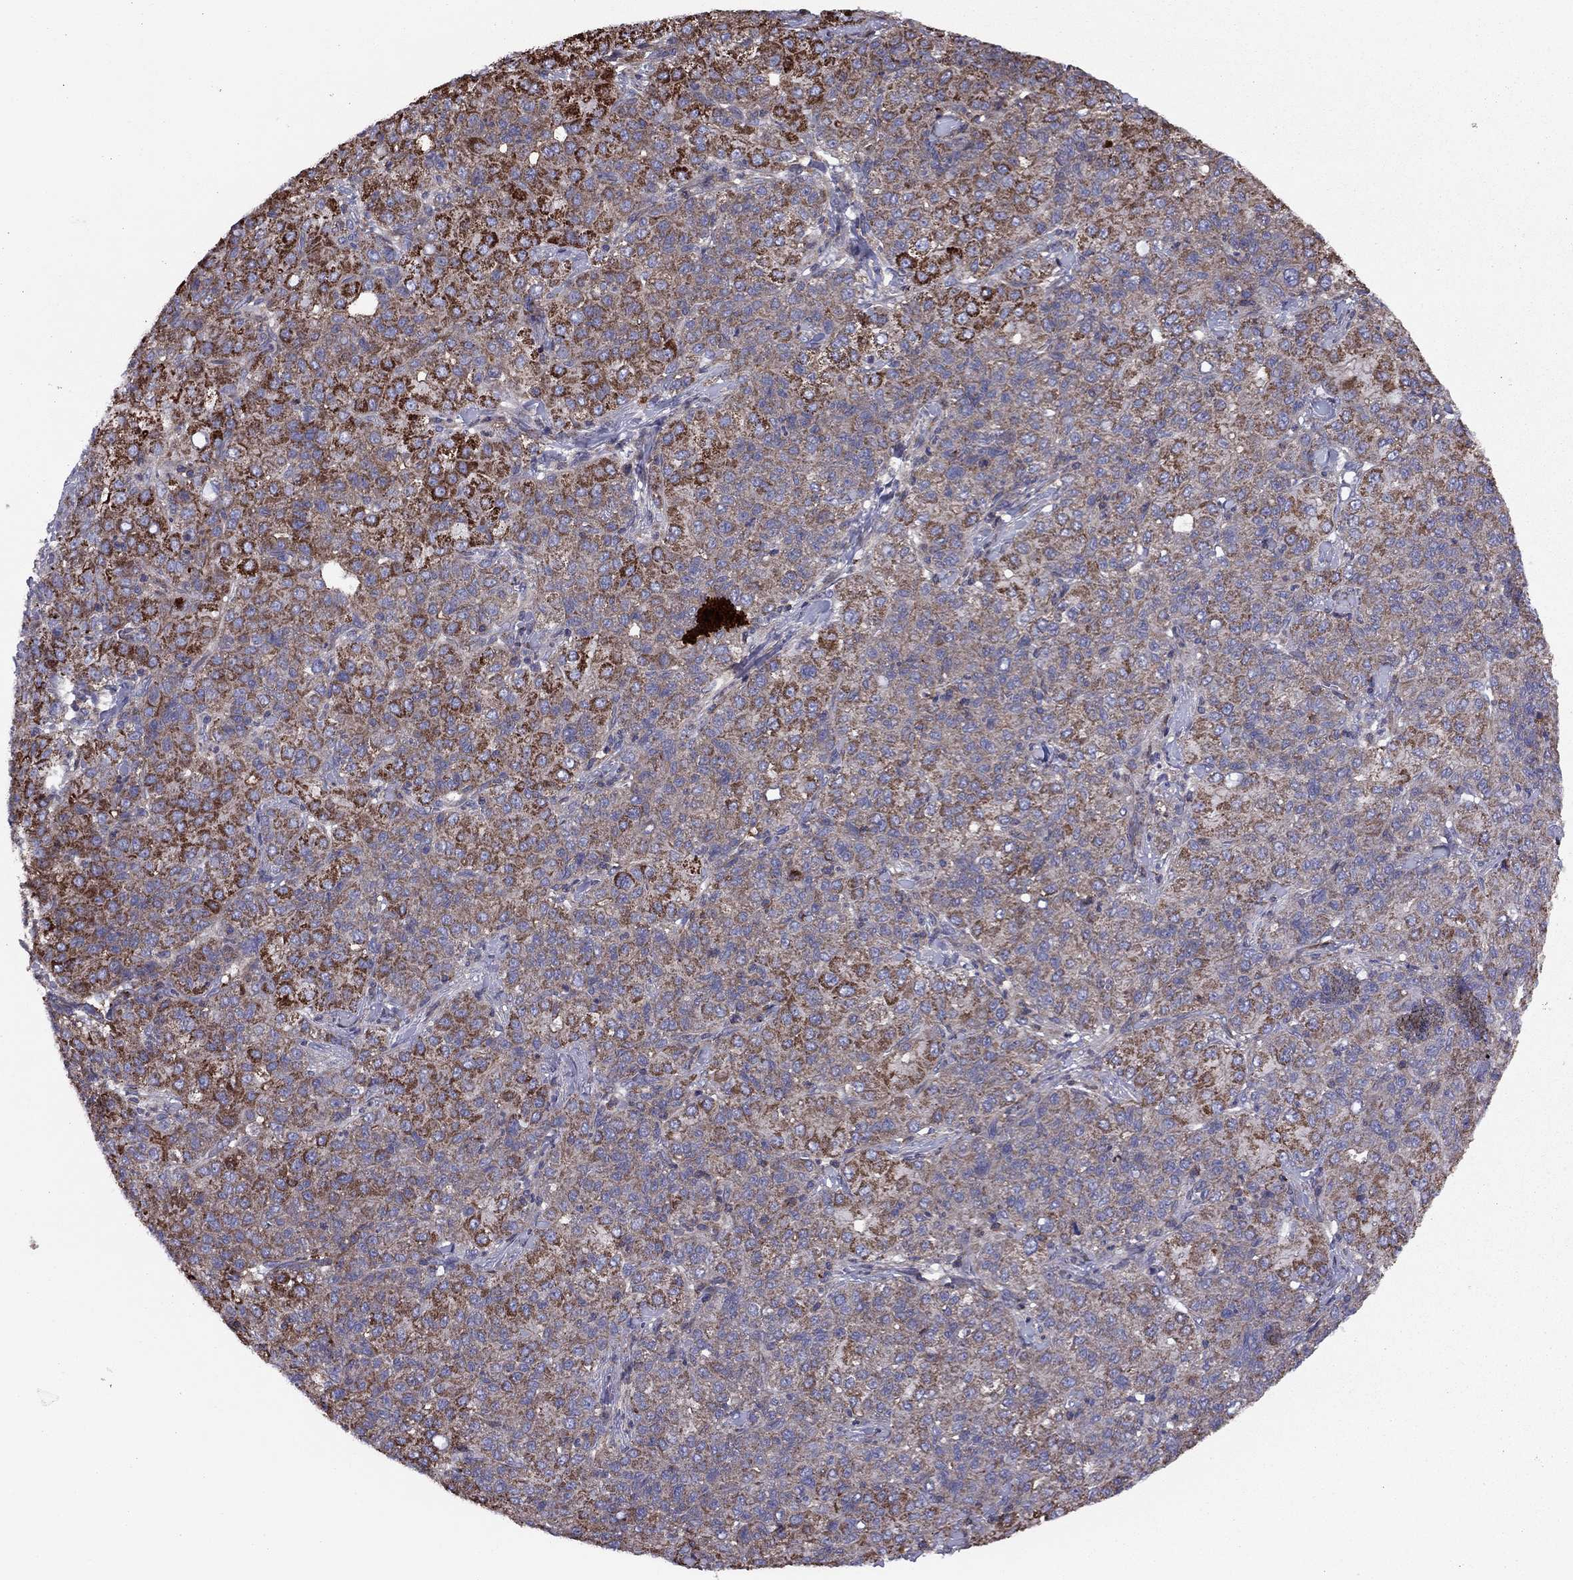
{"staining": {"intensity": "strong", "quantity": "<25%", "location": "cytoplasmic/membranous"}, "tissue": "liver cancer", "cell_type": "Tumor cells", "image_type": "cancer", "snomed": [{"axis": "morphology", "description": "Carcinoma, Hepatocellular, NOS"}, {"axis": "topography", "description": "Liver"}], "caption": "This image exhibits immunohistochemistry (IHC) staining of liver cancer, with medium strong cytoplasmic/membranous positivity in about <25% of tumor cells.", "gene": "ALG6", "patient": {"sex": "male", "age": 65}}